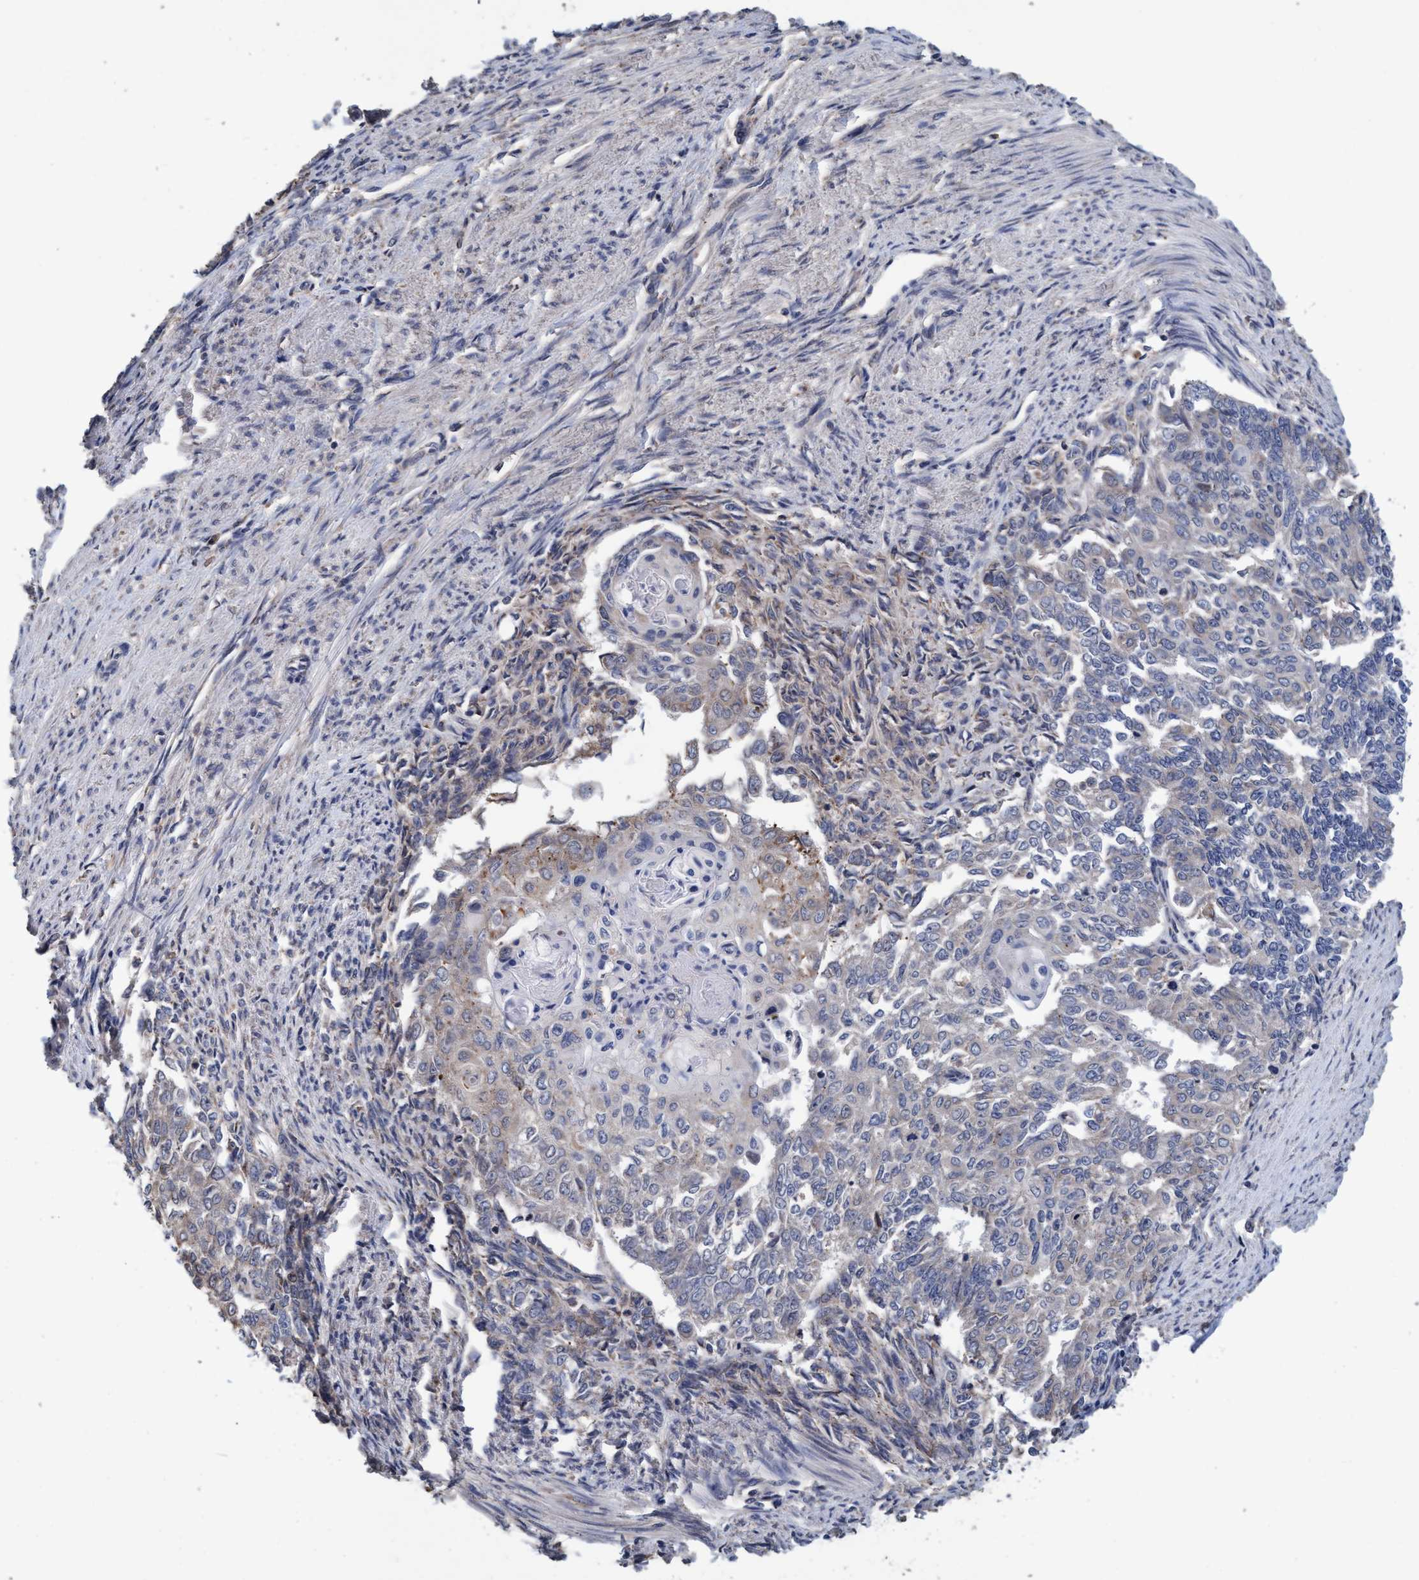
{"staining": {"intensity": "weak", "quantity": "<25%", "location": "cytoplasmic/membranous"}, "tissue": "endometrial cancer", "cell_type": "Tumor cells", "image_type": "cancer", "snomed": [{"axis": "morphology", "description": "Adenocarcinoma, NOS"}, {"axis": "topography", "description": "Endometrium"}], "caption": "Protein analysis of adenocarcinoma (endometrial) shows no significant positivity in tumor cells.", "gene": "CALCOCO2", "patient": {"sex": "female", "age": 32}}